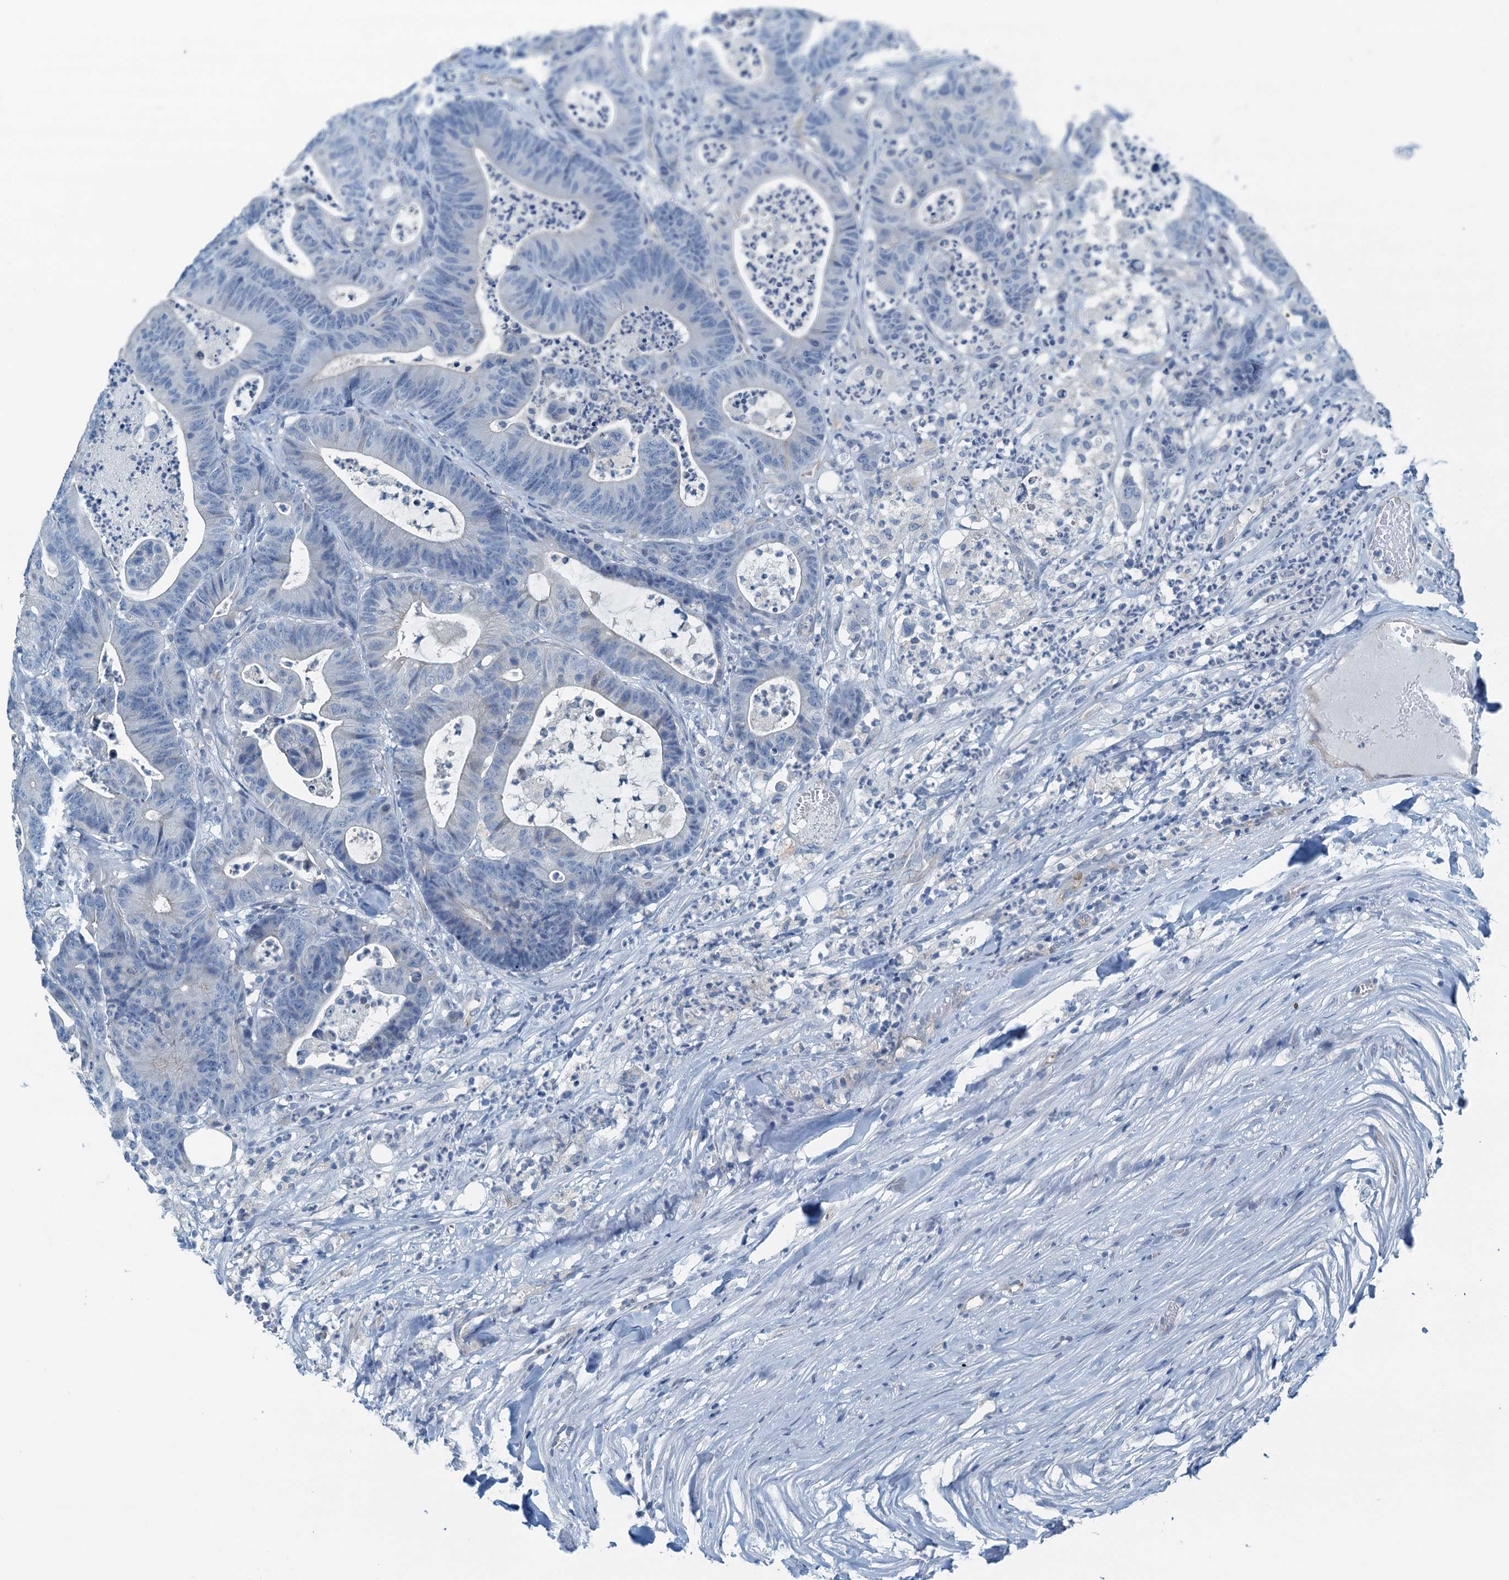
{"staining": {"intensity": "negative", "quantity": "none", "location": "none"}, "tissue": "colorectal cancer", "cell_type": "Tumor cells", "image_type": "cancer", "snomed": [{"axis": "morphology", "description": "Adenocarcinoma, NOS"}, {"axis": "topography", "description": "Colon"}], "caption": "Immunohistochemistry image of neoplastic tissue: human colorectal cancer stained with DAB reveals no significant protein positivity in tumor cells.", "gene": "GFOD2", "patient": {"sex": "female", "age": 84}}